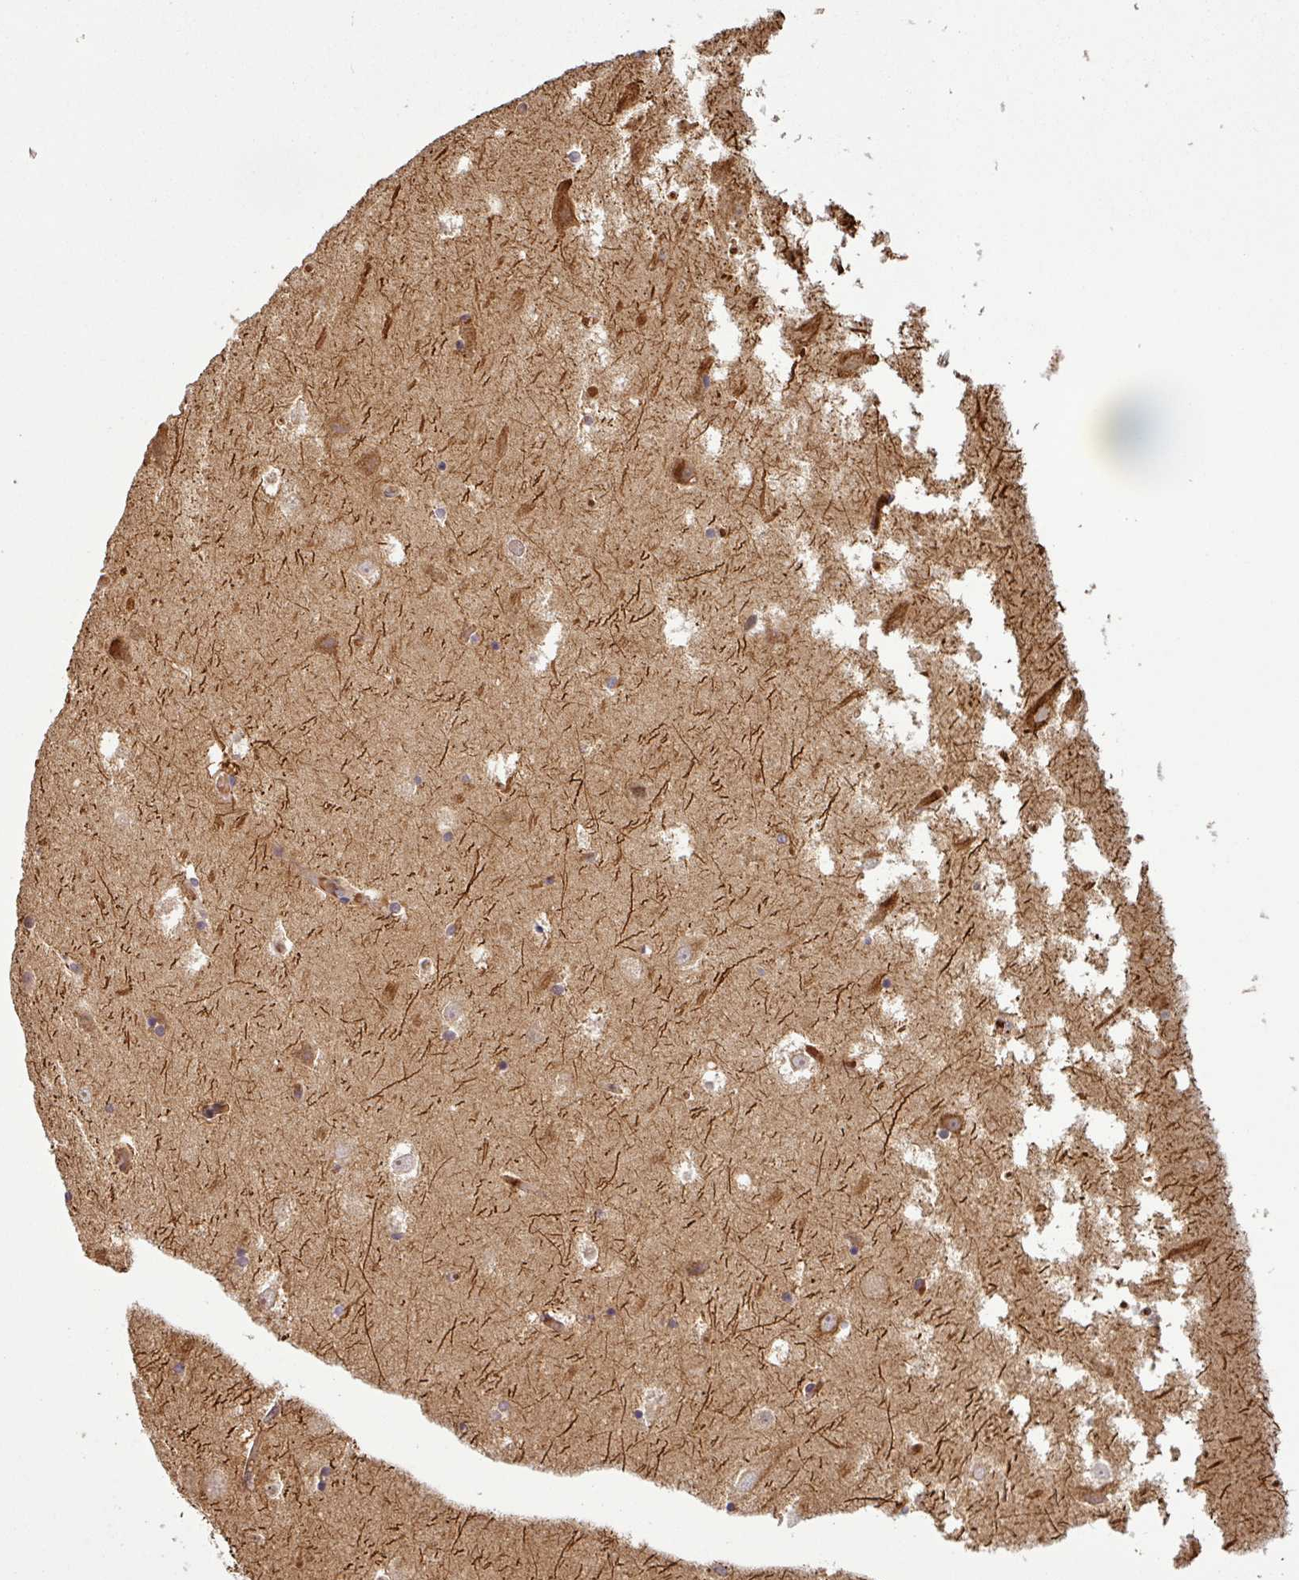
{"staining": {"intensity": "negative", "quantity": "none", "location": "none"}, "tissue": "hippocampus", "cell_type": "Glial cells", "image_type": "normal", "snomed": [{"axis": "morphology", "description": "Normal tissue, NOS"}, {"axis": "topography", "description": "Hippocampus"}], "caption": "DAB (3,3'-diaminobenzidine) immunohistochemical staining of normal hippocampus shows no significant staining in glial cells. The staining is performed using DAB brown chromogen with nuclei counter-stained in using hematoxylin.", "gene": "MAP3K6", "patient": {"sex": "female", "age": 52}}